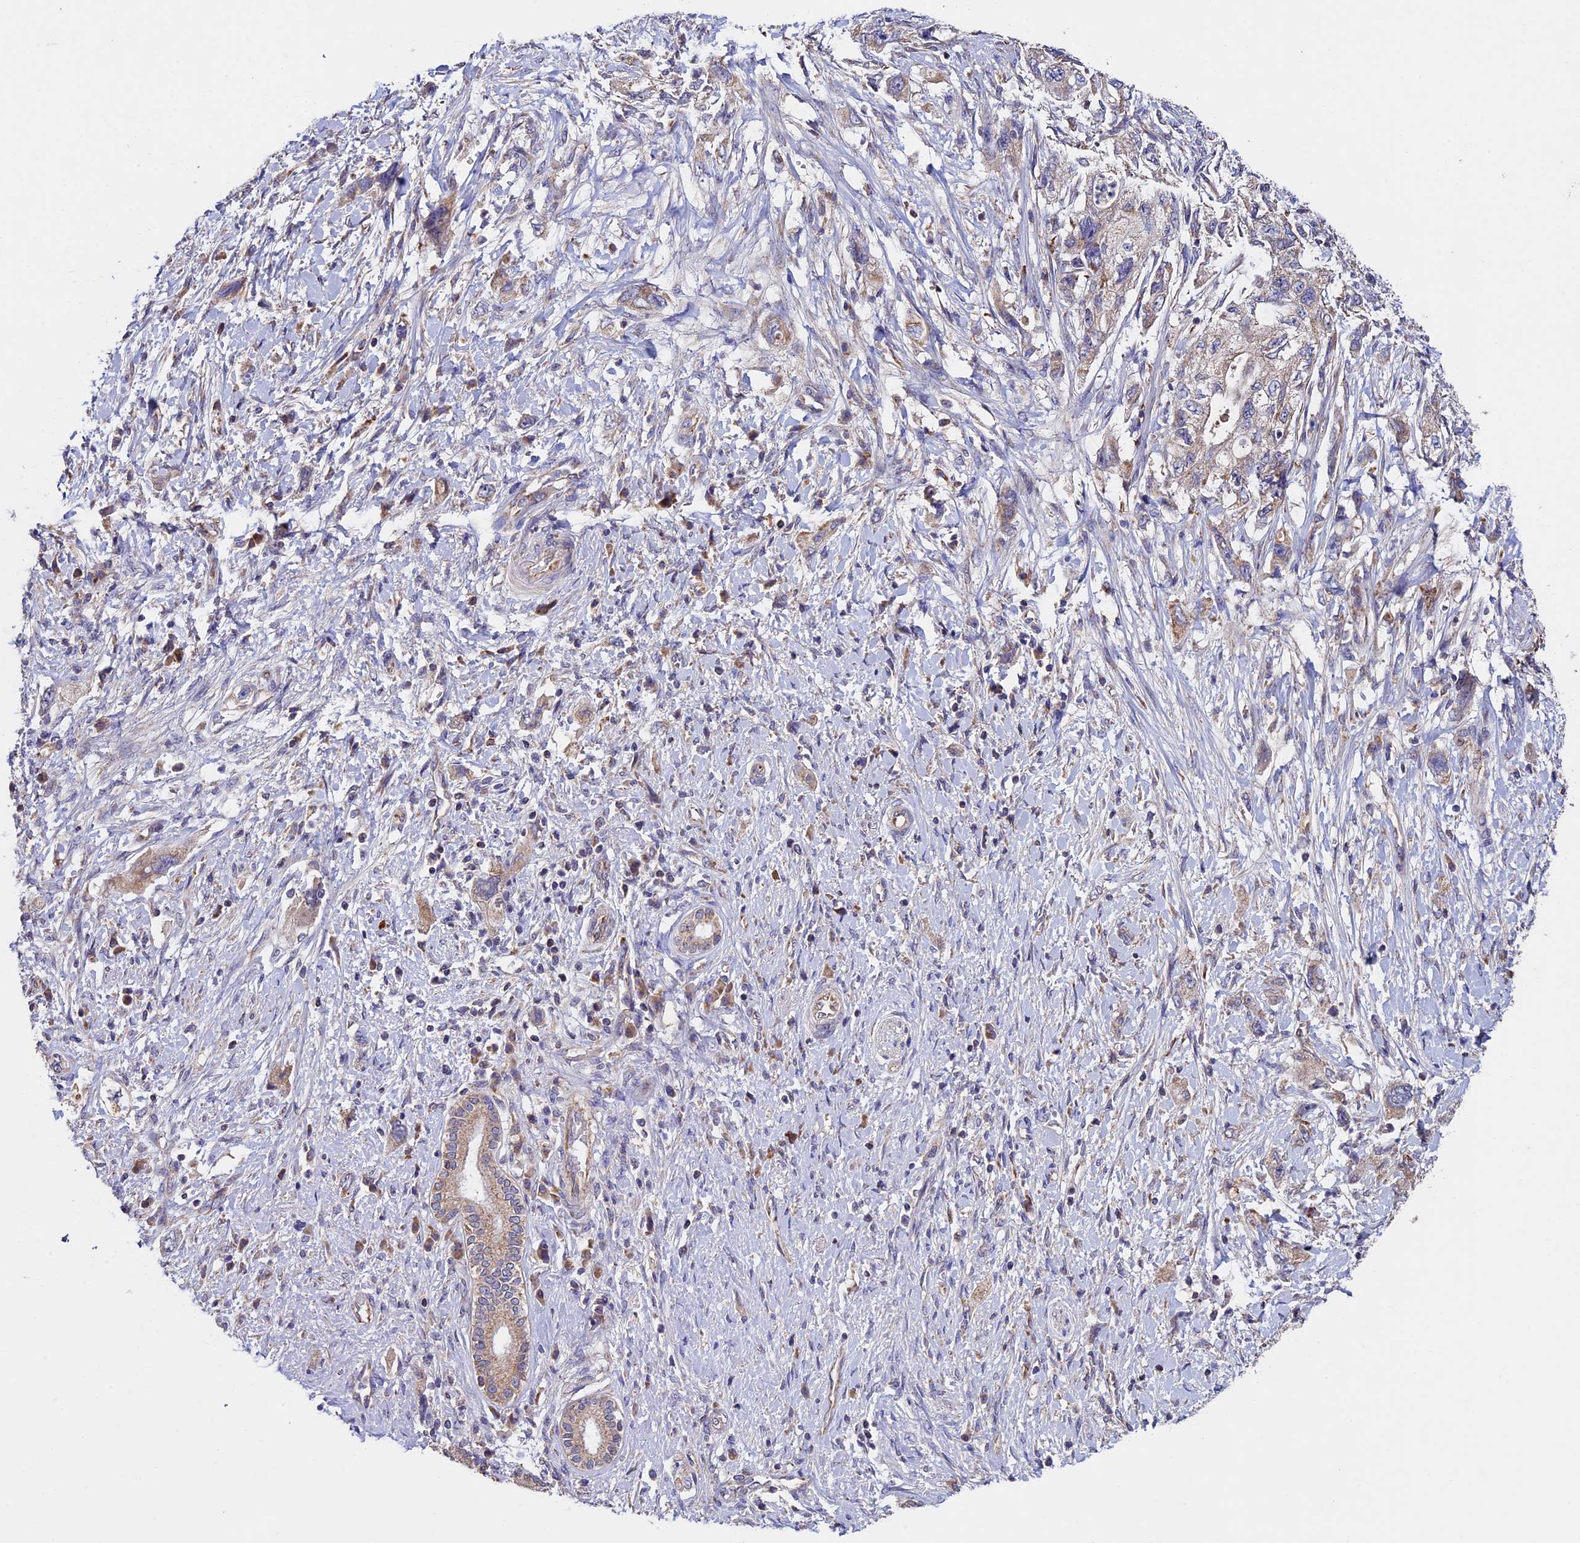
{"staining": {"intensity": "weak", "quantity": "25%-75%", "location": "cytoplasmic/membranous"}, "tissue": "pancreatic cancer", "cell_type": "Tumor cells", "image_type": "cancer", "snomed": [{"axis": "morphology", "description": "Adenocarcinoma, NOS"}, {"axis": "topography", "description": "Pancreas"}], "caption": "Pancreatic cancer (adenocarcinoma) tissue demonstrates weak cytoplasmic/membranous expression in approximately 25%-75% of tumor cells", "gene": "RNF17", "patient": {"sex": "female", "age": 73}}